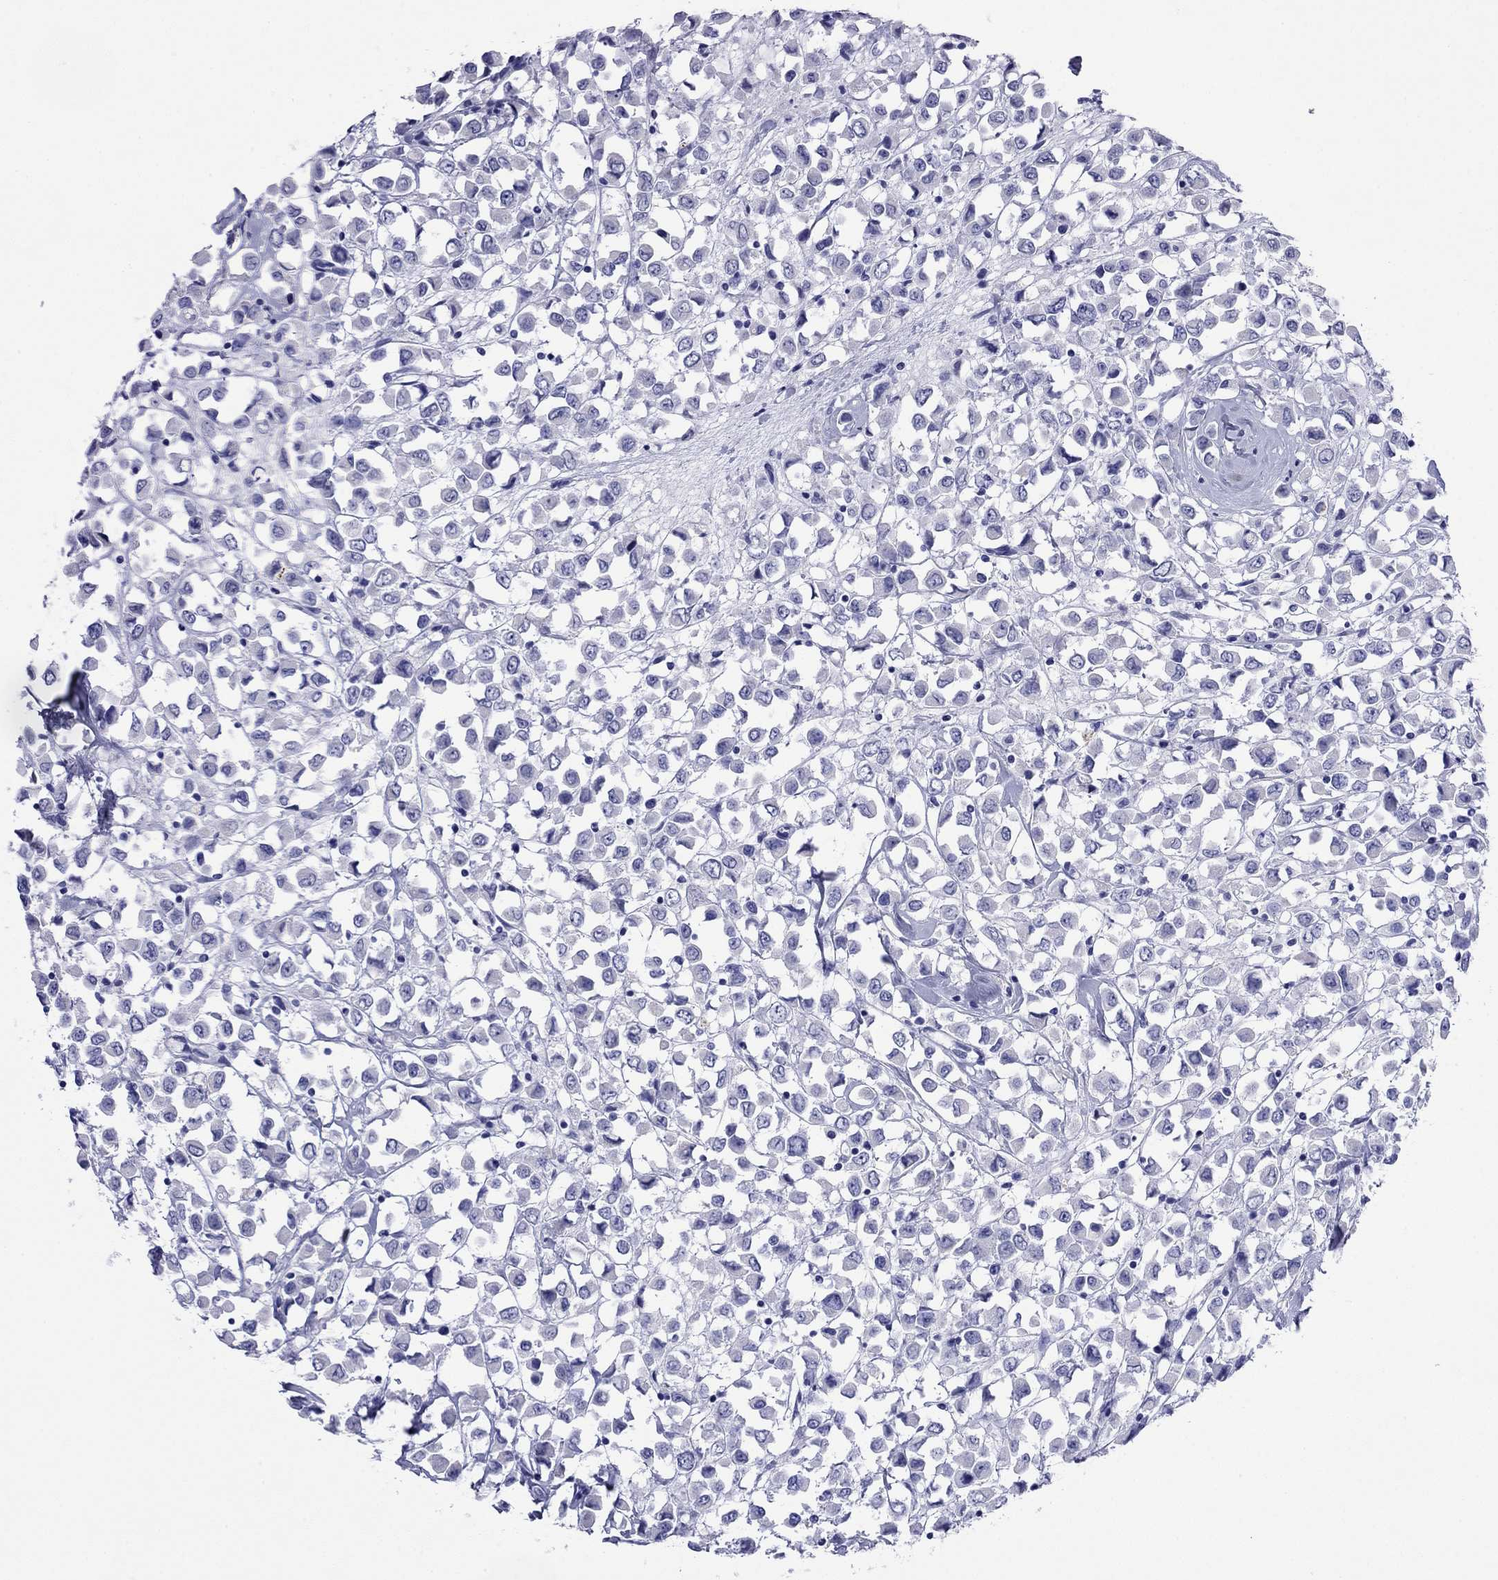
{"staining": {"intensity": "negative", "quantity": "none", "location": "none"}, "tissue": "breast cancer", "cell_type": "Tumor cells", "image_type": "cancer", "snomed": [{"axis": "morphology", "description": "Duct carcinoma"}, {"axis": "topography", "description": "Breast"}], "caption": "Protein analysis of breast cancer (infiltrating ductal carcinoma) shows no significant expression in tumor cells.", "gene": "FIGLA", "patient": {"sex": "female", "age": 61}}